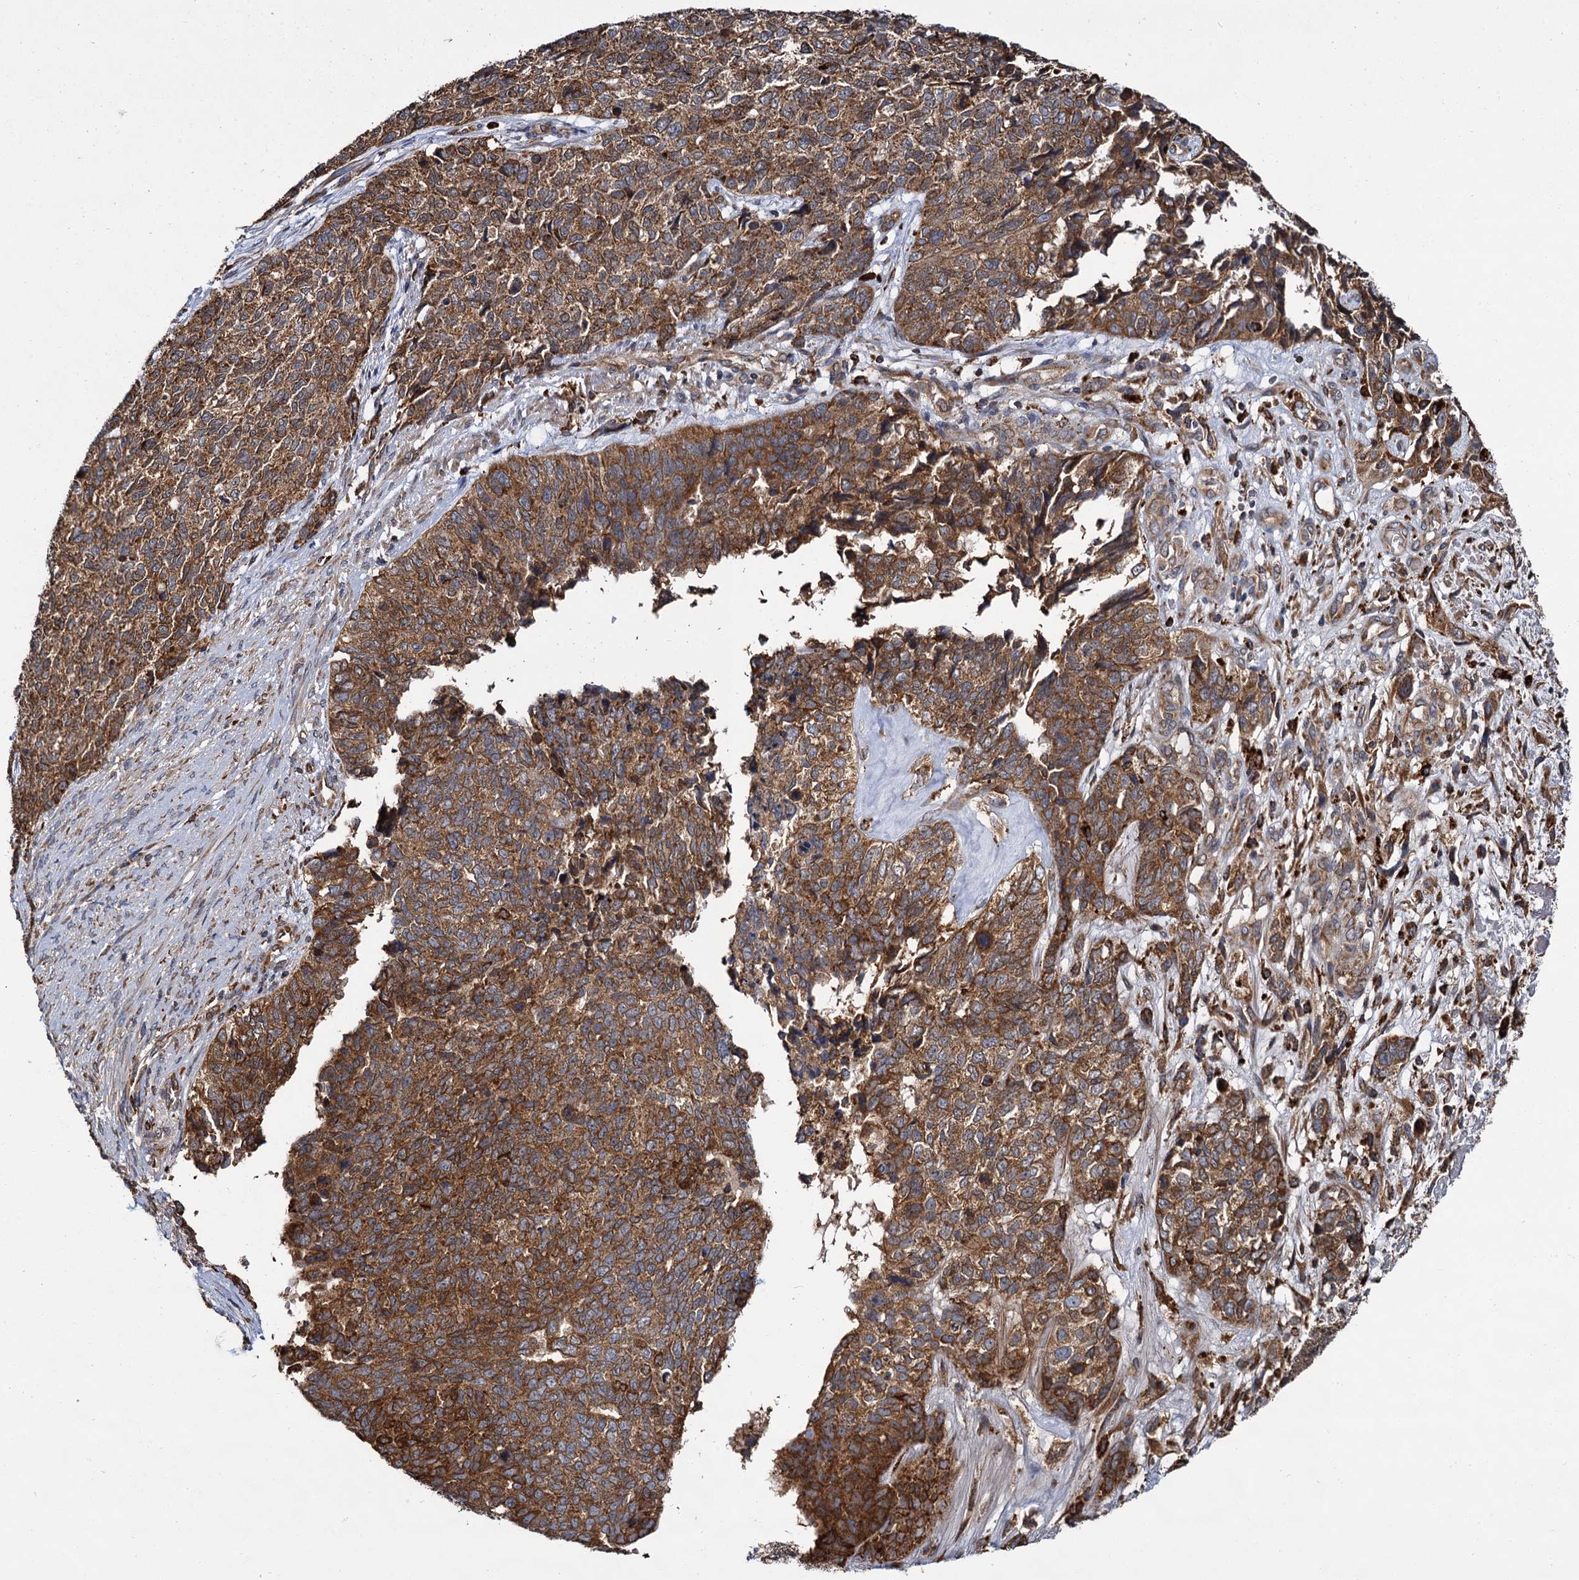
{"staining": {"intensity": "moderate", "quantity": ">75%", "location": "cytoplasmic/membranous"}, "tissue": "cervical cancer", "cell_type": "Tumor cells", "image_type": "cancer", "snomed": [{"axis": "morphology", "description": "Squamous cell carcinoma, NOS"}, {"axis": "topography", "description": "Cervix"}], "caption": "Protein positivity by immunohistochemistry (IHC) displays moderate cytoplasmic/membranous staining in approximately >75% of tumor cells in squamous cell carcinoma (cervical). (brown staining indicates protein expression, while blue staining denotes nuclei).", "gene": "UFM1", "patient": {"sex": "female", "age": 63}}